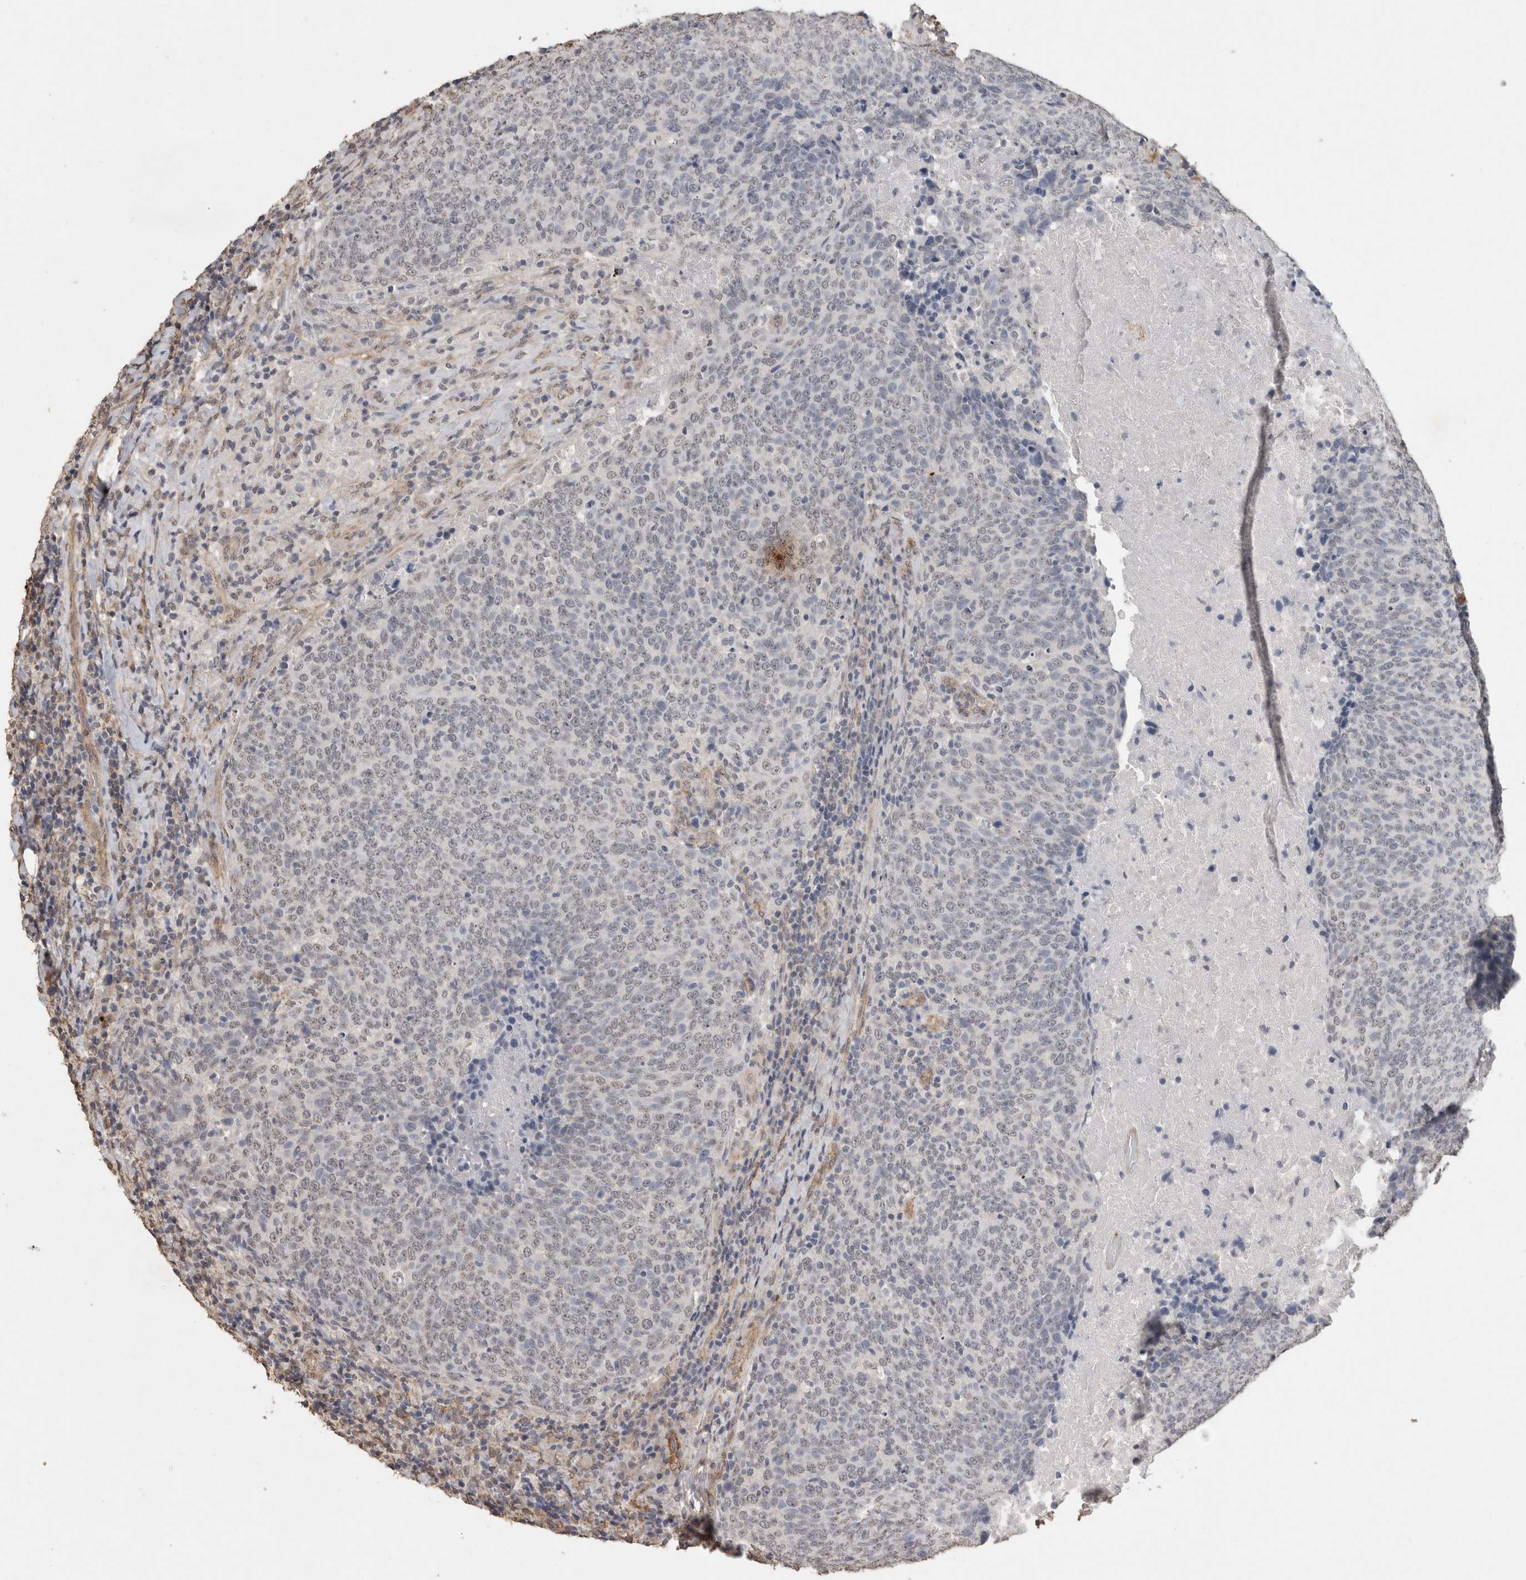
{"staining": {"intensity": "weak", "quantity": "<25%", "location": "nuclear"}, "tissue": "head and neck cancer", "cell_type": "Tumor cells", "image_type": "cancer", "snomed": [{"axis": "morphology", "description": "Squamous cell carcinoma, NOS"}, {"axis": "morphology", "description": "Squamous cell carcinoma, metastatic, NOS"}, {"axis": "topography", "description": "Lymph node"}, {"axis": "topography", "description": "Head-Neck"}], "caption": "A high-resolution histopathology image shows immunohistochemistry staining of metastatic squamous cell carcinoma (head and neck), which demonstrates no significant positivity in tumor cells. The staining is performed using DAB (3,3'-diaminobenzidine) brown chromogen with nuclei counter-stained in using hematoxylin.", "gene": "RECK", "patient": {"sex": "male", "age": 62}}